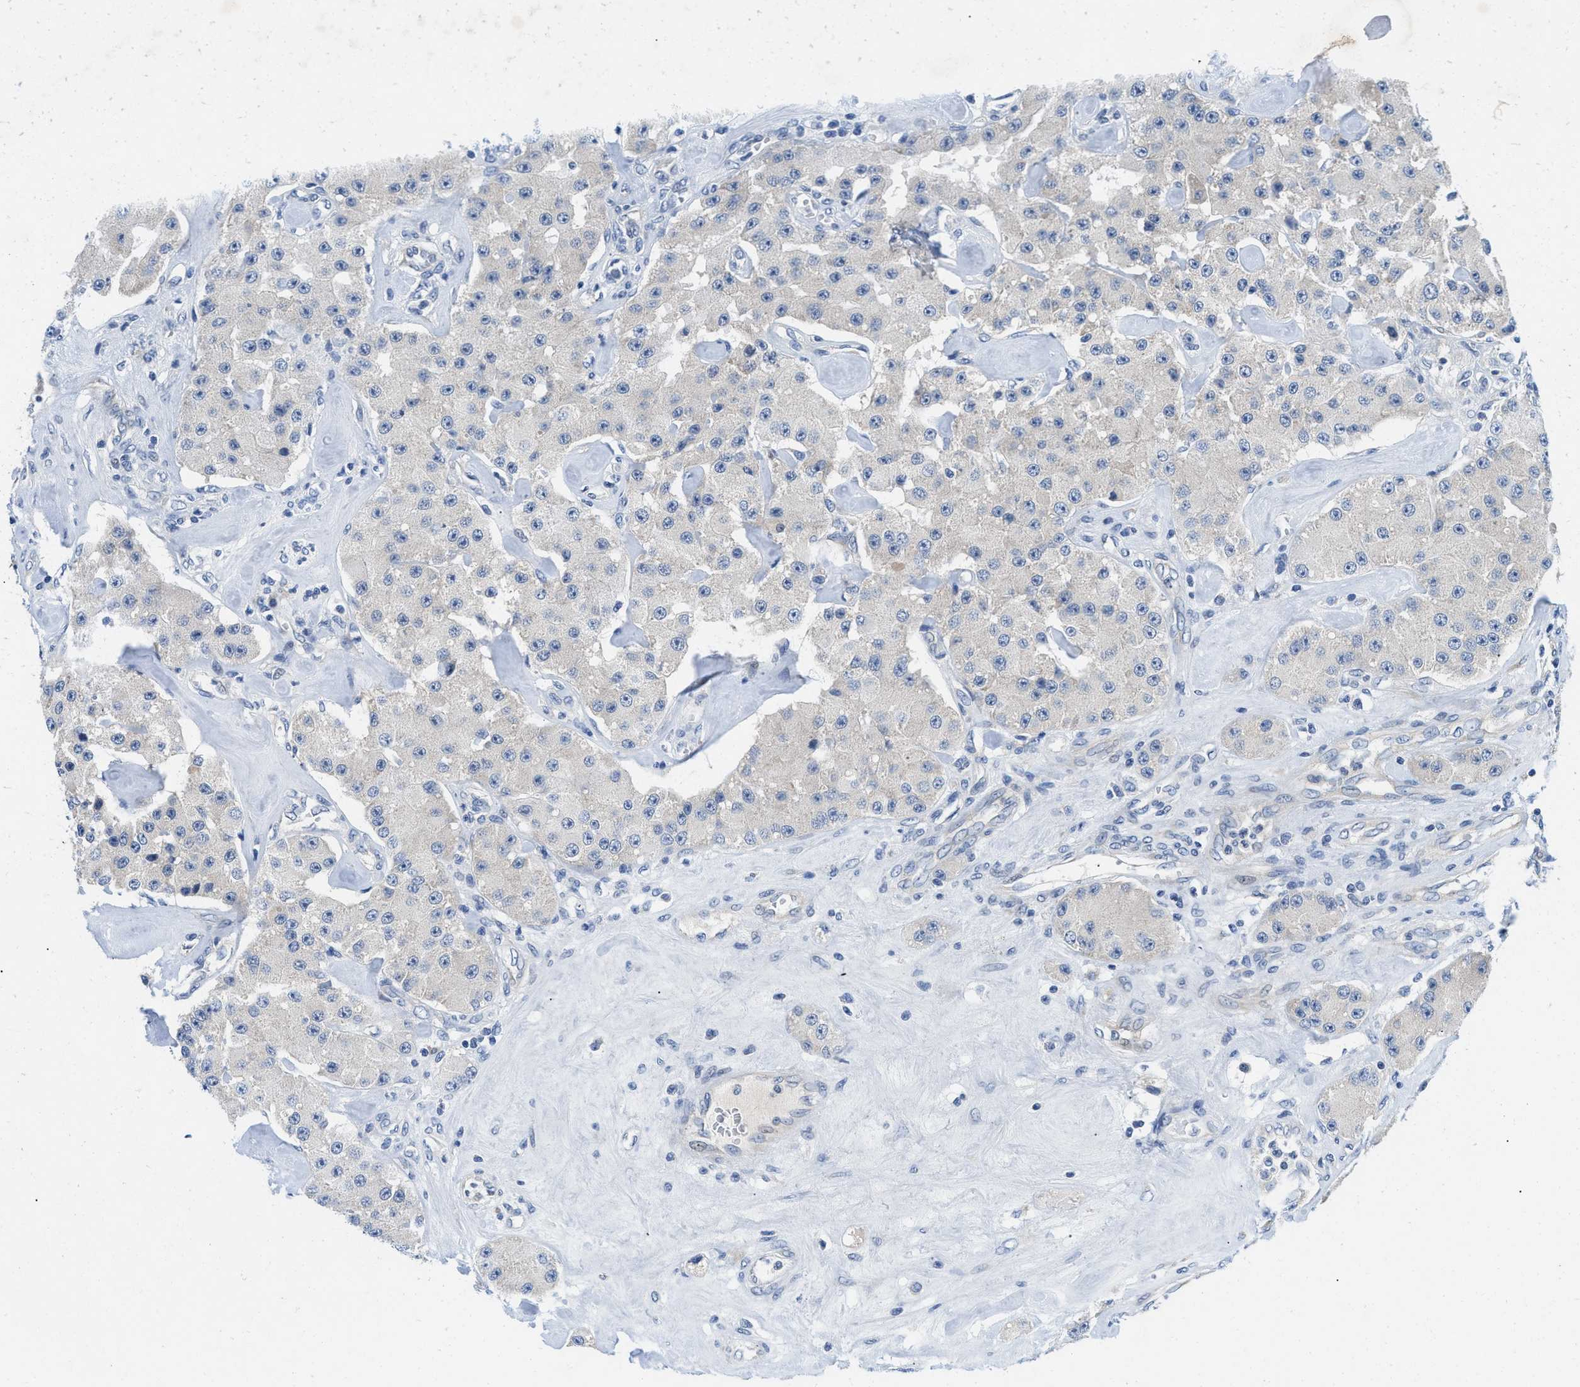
{"staining": {"intensity": "negative", "quantity": "none", "location": "none"}, "tissue": "carcinoid", "cell_type": "Tumor cells", "image_type": "cancer", "snomed": [{"axis": "morphology", "description": "Carcinoid, malignant, NOS"}, {"axis": "topography", "description": "Pancreas"}], "caption": "High power microscopy histopathology image of an immunohistochemistry histopathology image of malignant carcinoid, revealing no significant positivity in tumor cells. The staining is performed using DAB (3,3'-diaminobenzidine) brown chromogen with nuclei counter-stained in using hematoxylin.", "gene": "IKBKE", "patient": {"sex": "male", "age": 41}}